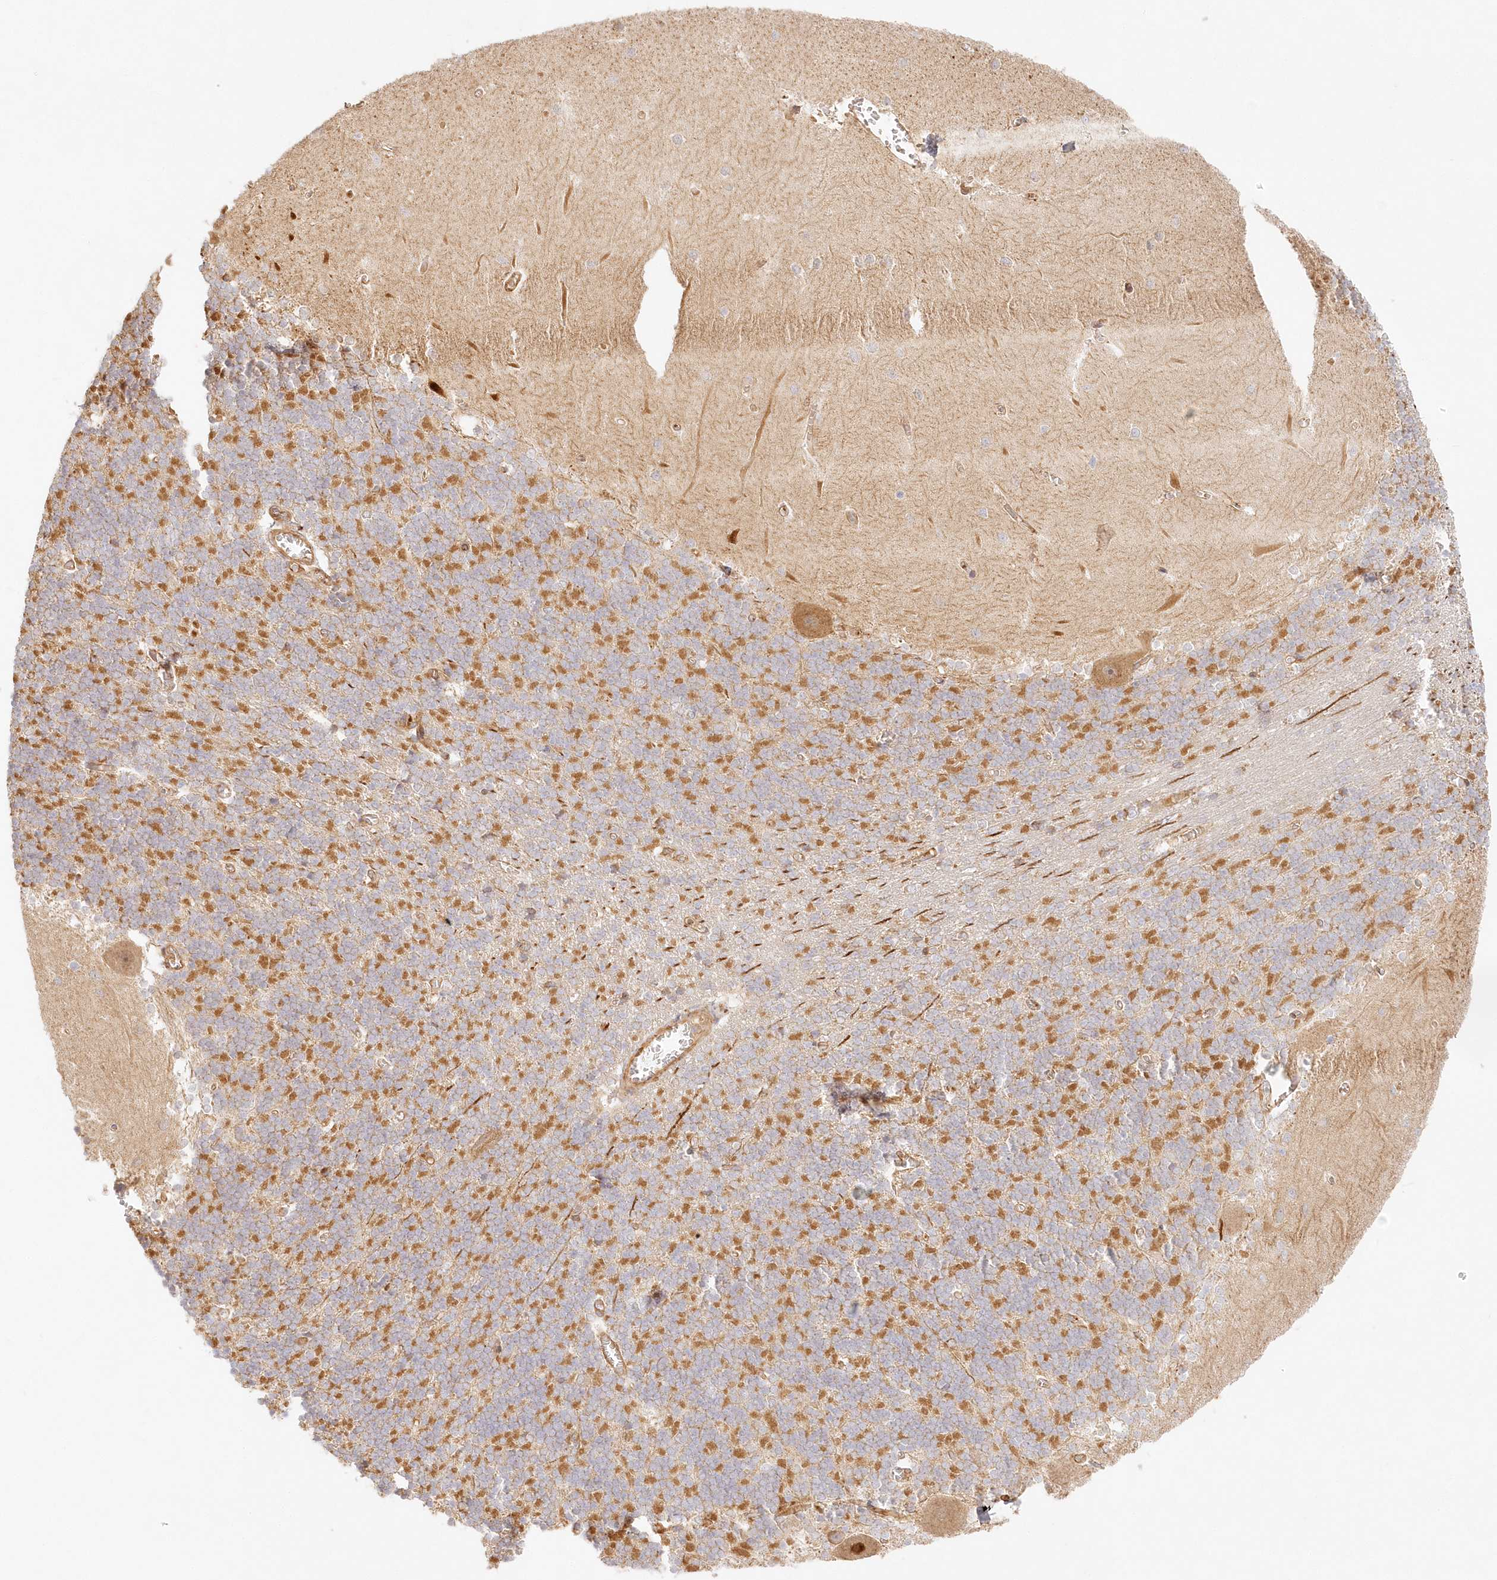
{"staining": {"intensity": "moderate", "quantity": ">75%", "location": "cytoplasmic/membranous"}, "tissue": "cerebellum", "cell_type": "Cells in granular layer", "image_type": "normal", "snomed": [{"axis": "morphology", "description": "Normal tissue, NOS"}, {"axis": "topography", "description": "Cerebellum"}], "caption": "This is an image of IHC staining of unremarkable cerebellum, which shows moderate staining in the cytoplasmic/membranous of cells in granular layer.", "gene": "KIAA0232", "patient": {"sex": "male", "age": 37}}